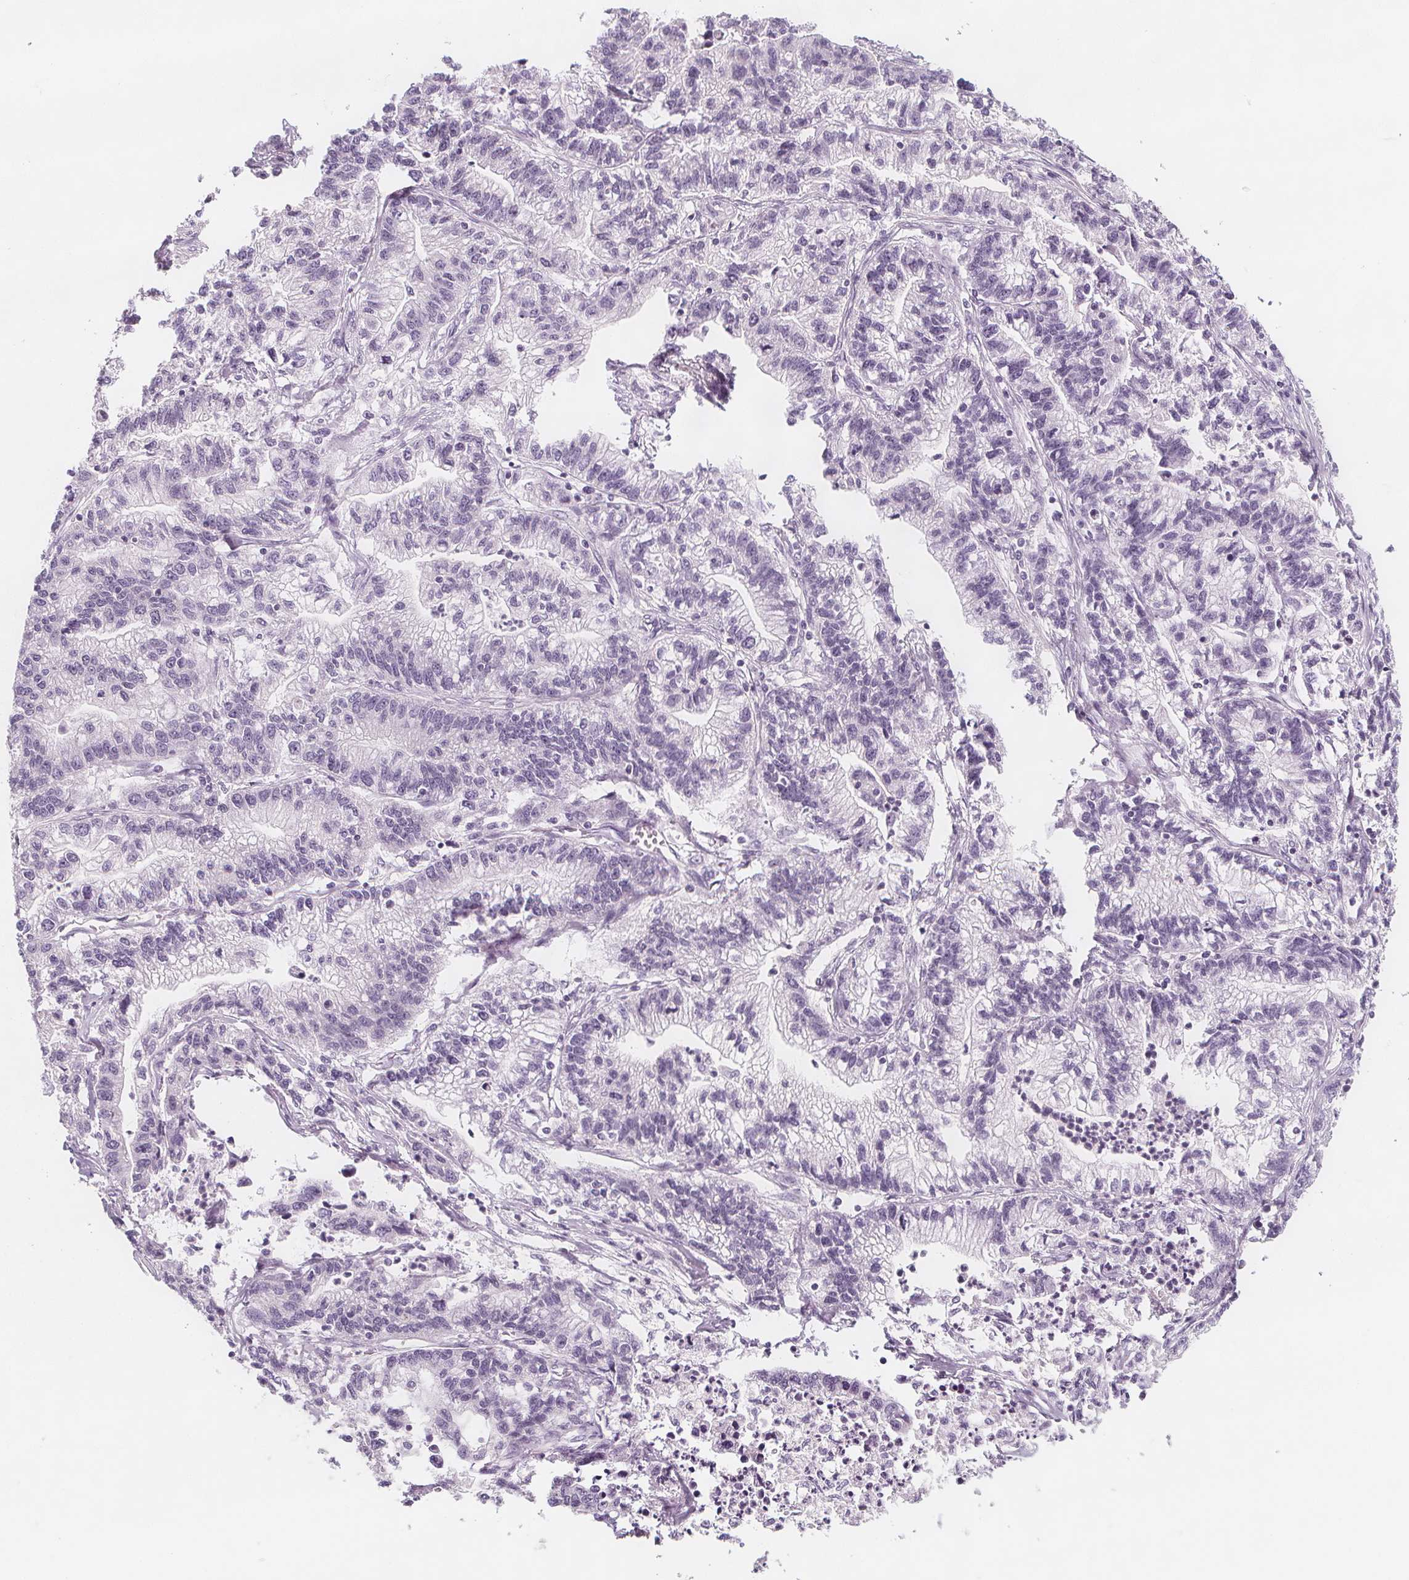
{"staining": {"intensity": "negative", "quantity": "none", "location": "none"}, "tissue": "stomach cancer", "cell_type": "Tumor cells", "image_type": "cancer", "snomed": [{"axis": "morphology", "description": "Adenocarcinoma, NOS"}, {"axis": "topography", "description": "Stomach"}], "caption": "Tumor cells are negative for brown protein staining in stomach adenocarcinoma.", "gene": "C1orf167", "patient": {"sex": "male", "age": 83}}